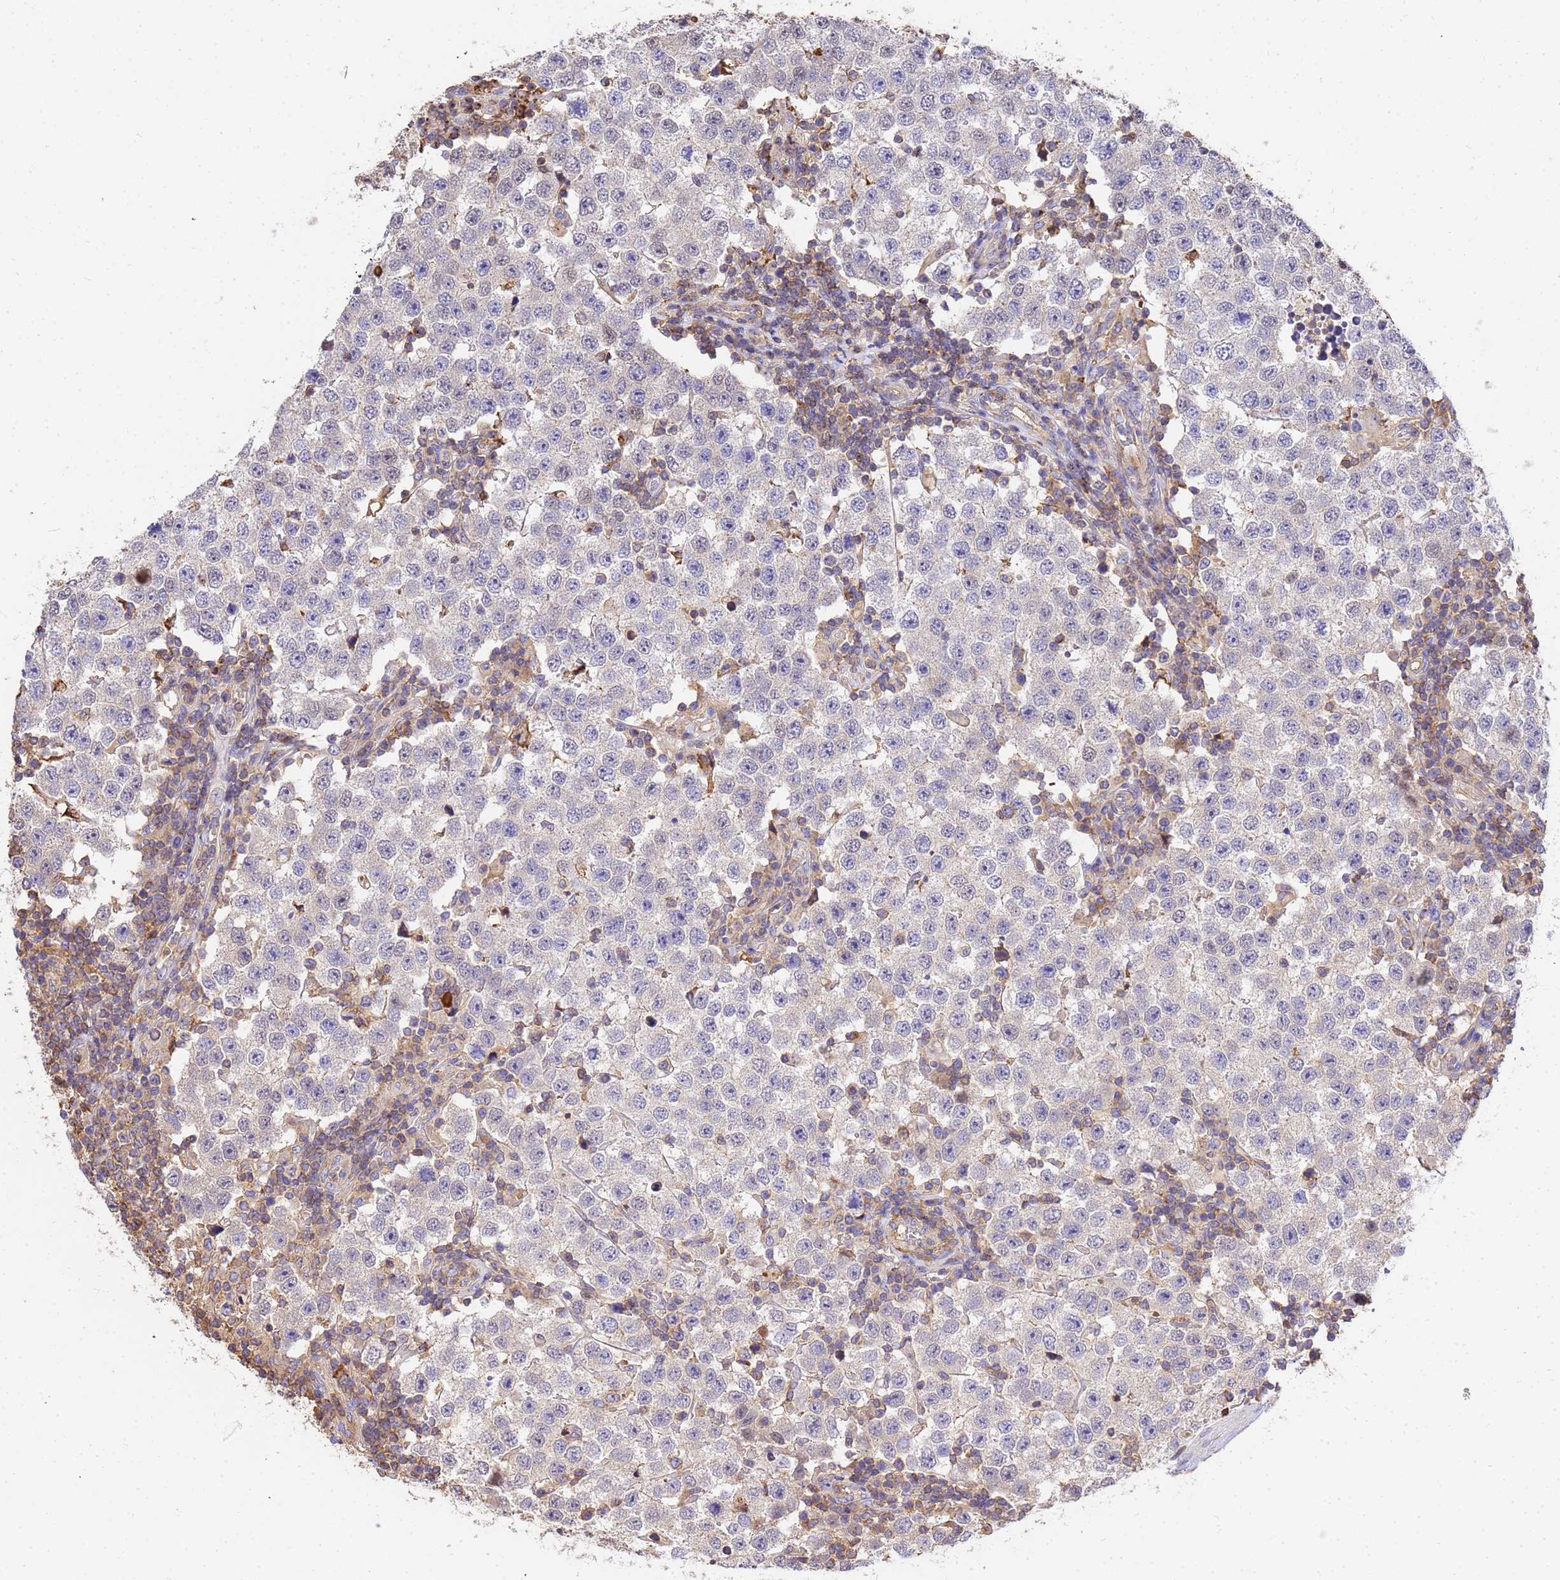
{"staining": {"intensity": "negative", "quantity": "none", "location": "none"}, "tissue": "testis cancer", "cell_type": "Tumor cells", "image_type": "cancer", "snomed": [{"axis": "morphology", "description": "Seminoma, NOS"}, {"axis": "topography", "description": "Testis"}], "caption": "Immunohistochemical staining of testis cancer shows no significant expression in tumor cells.", "gene": "WDR64", "patient": {"sex": "male", "age": 34}}